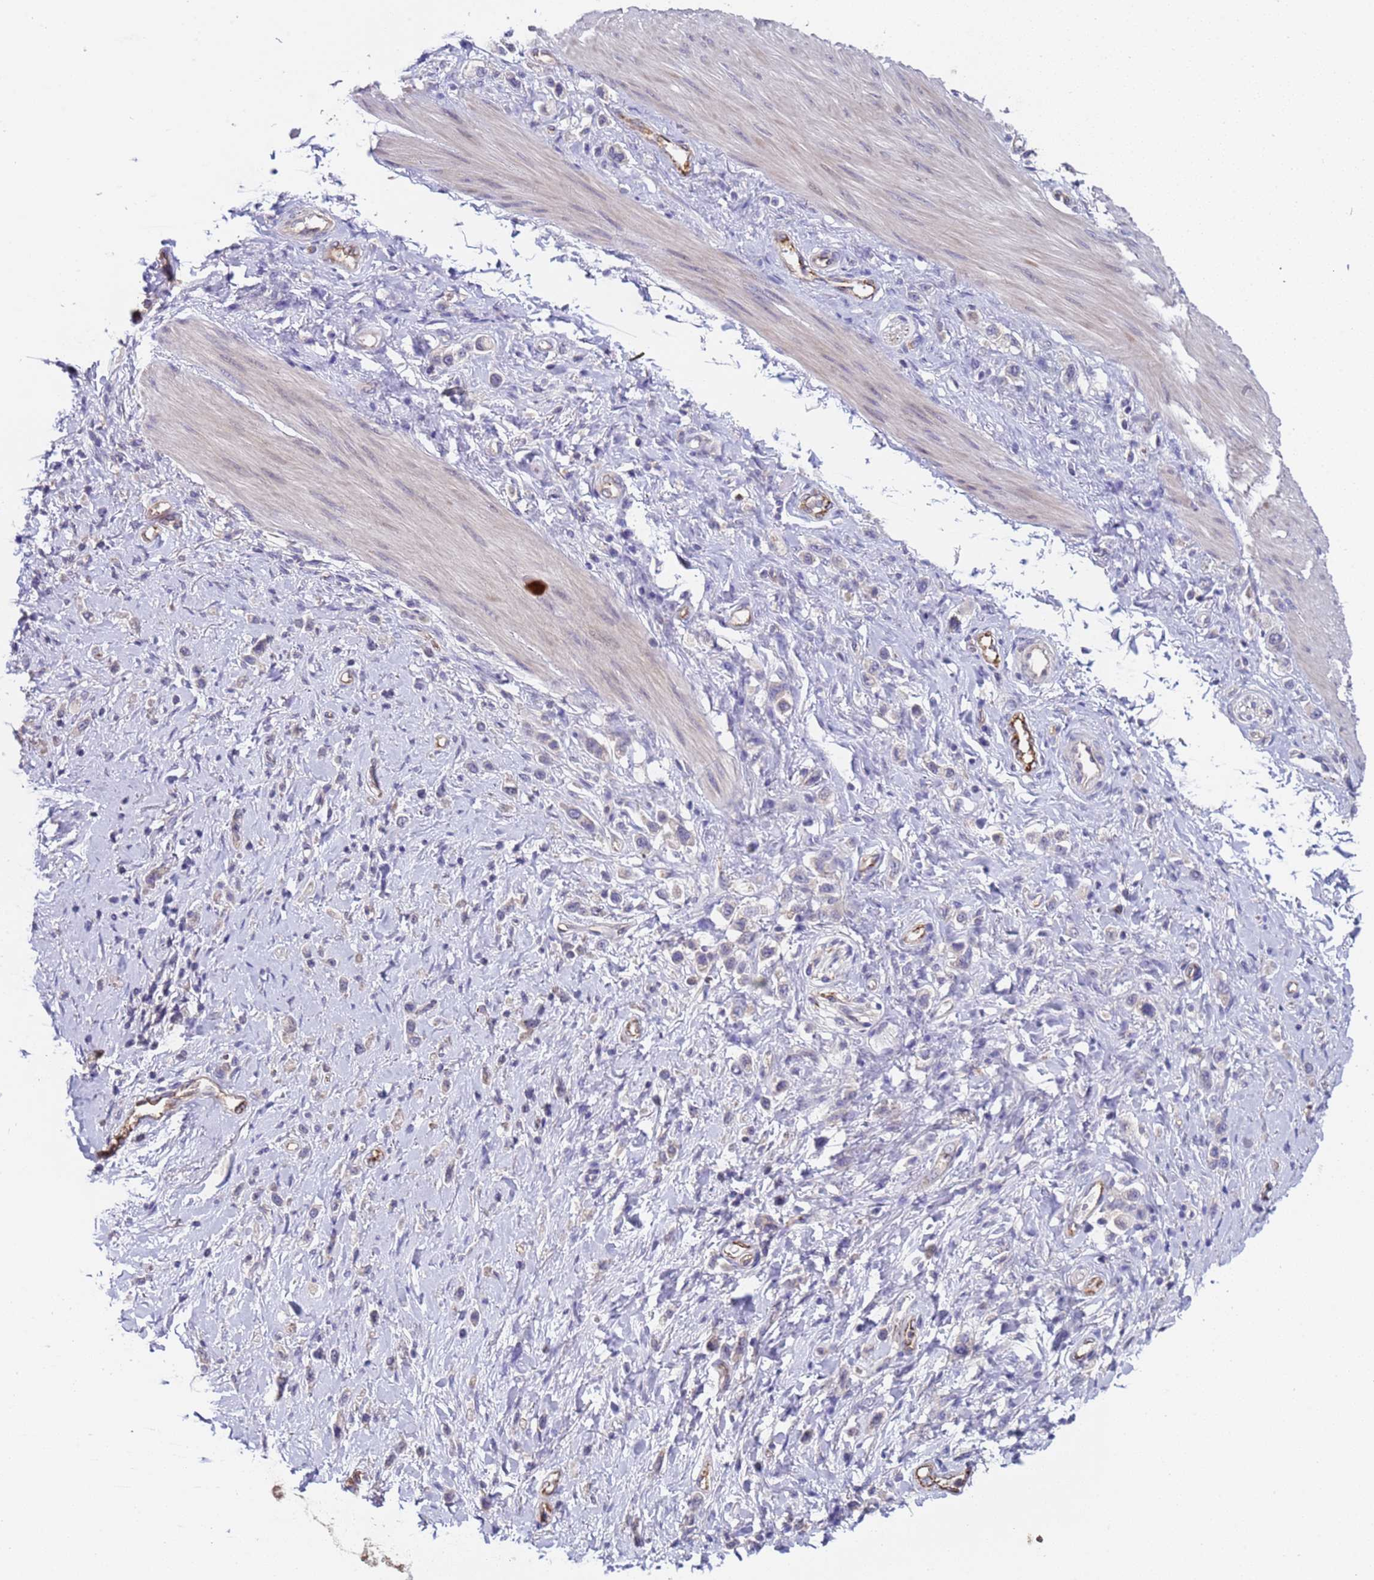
{"staining": {"intensity": "negative", "quantity": "none", "location": "none"}, "tissue": "stomach cancer", "cell_type": "Tumor cells", "image_type": "cancer", "snomed": [{"axis": "morphology", "description": "Adenocarcinoma, NOS"}, {"axis": "topography", "description": "Stomach"}], "caption": "Immunohistochemistry (IHC) histopathology image of neoplastic tissue: stomach adenocarcinoma stained with DAB demonstrates no significant protein staining in tumor cells. (Immunohistochemistry, brightfield microscopy, high magnification).", "gene": "ZNF248", "patient": {"sex": "female", "age": 65}}